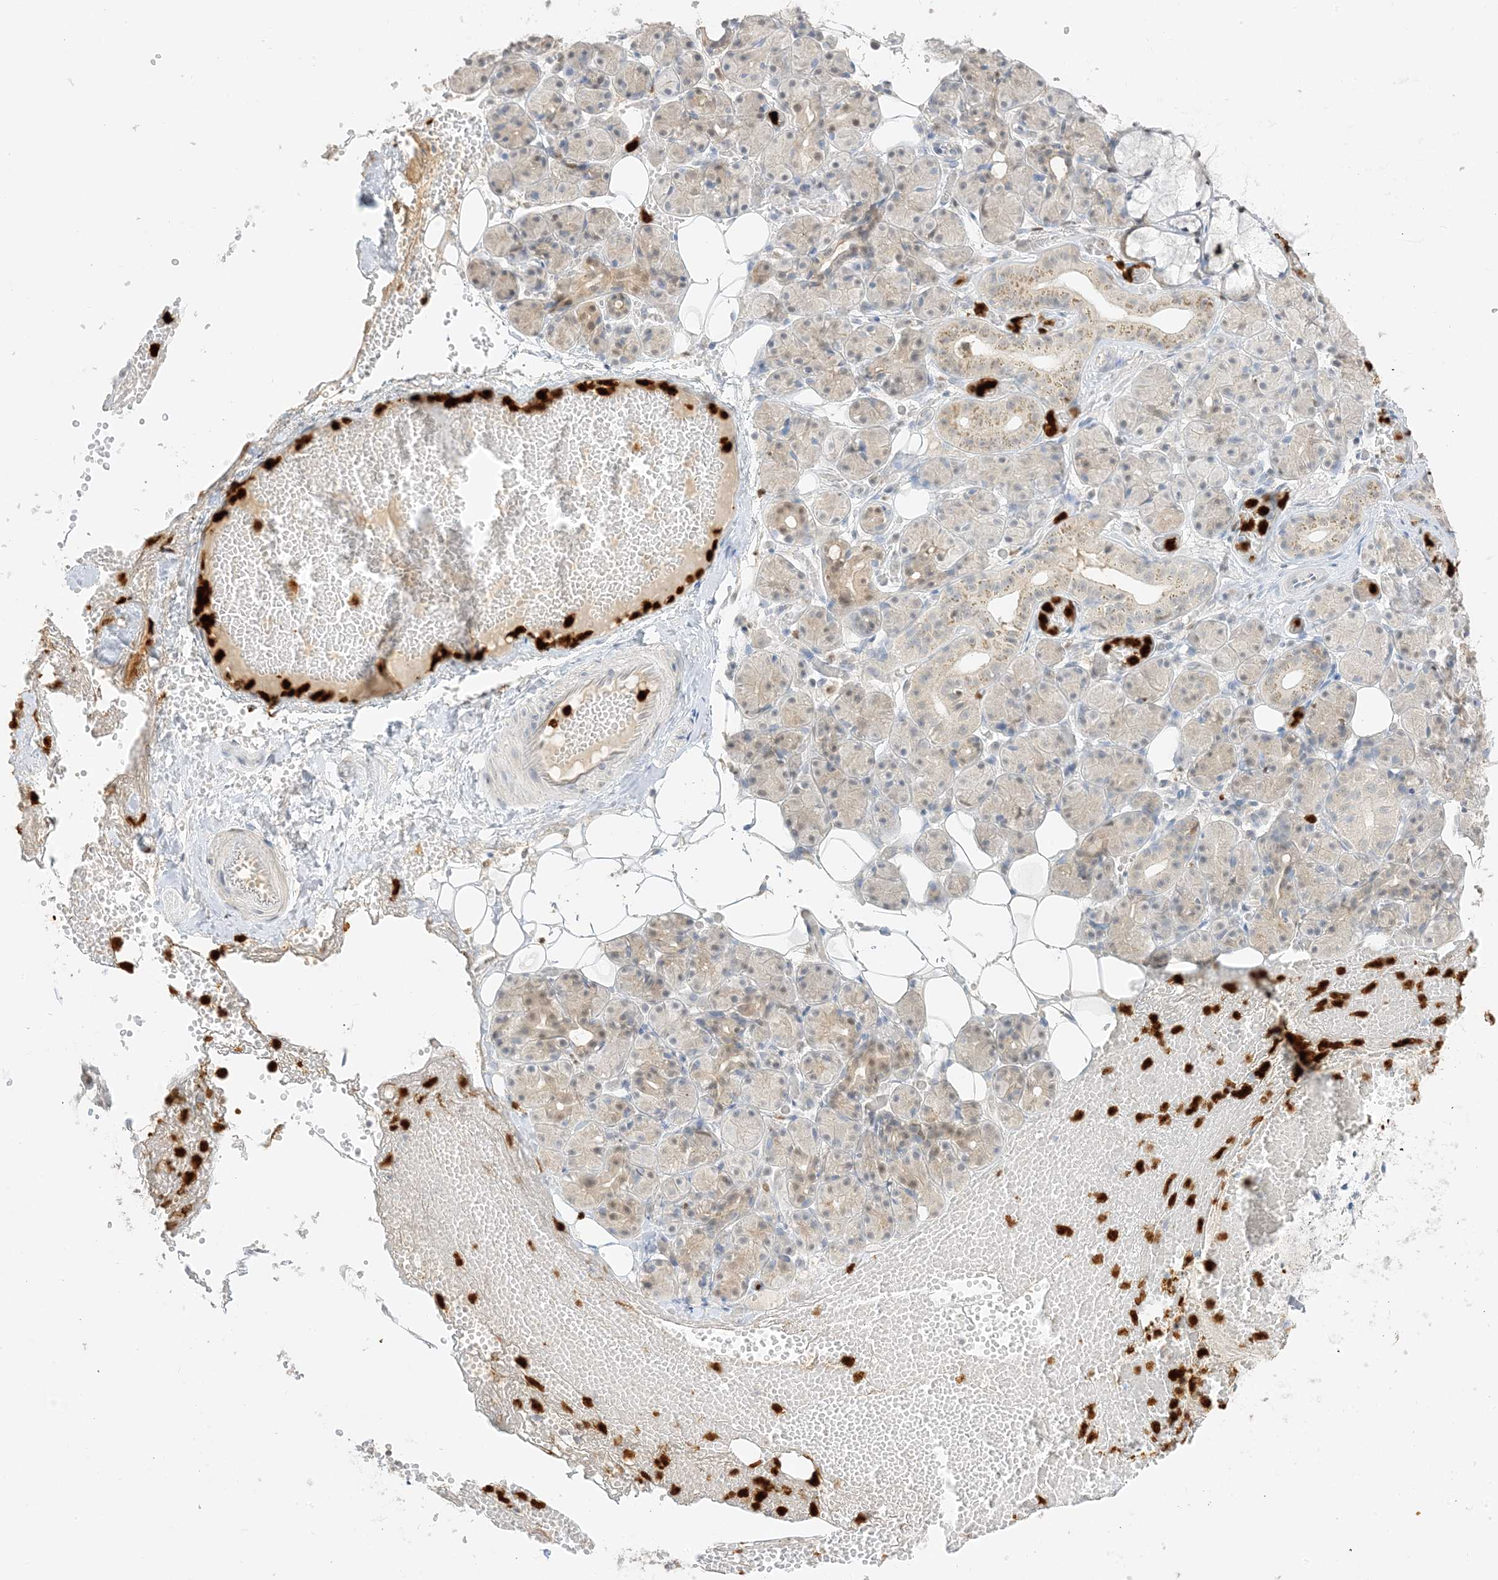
{"staining": {"intensity": "weak", "quantity": "25%-75%", "location": "cytoplasmic/membranous,nuclear"}, "tissue": "salivary gland", "cell_type": "Glandular cells", "image_type": "normal", "snomed": [{"axis": "morphology", "description": "Normal tissue, NOS"}, {"axis": "topography", "description": "Salivary gland"}], "caption": "Immunohistochemical staining of unremarkable salivary gland exhibits weak cytoplasmic/membranous,nuclear protein positivity in approximately 25%-75% of glandular cells. (Brightfield microscopy of DAB IHC at high magnification).", "gene": "GCA", "patient": {"sex": "male", "age": 63}}